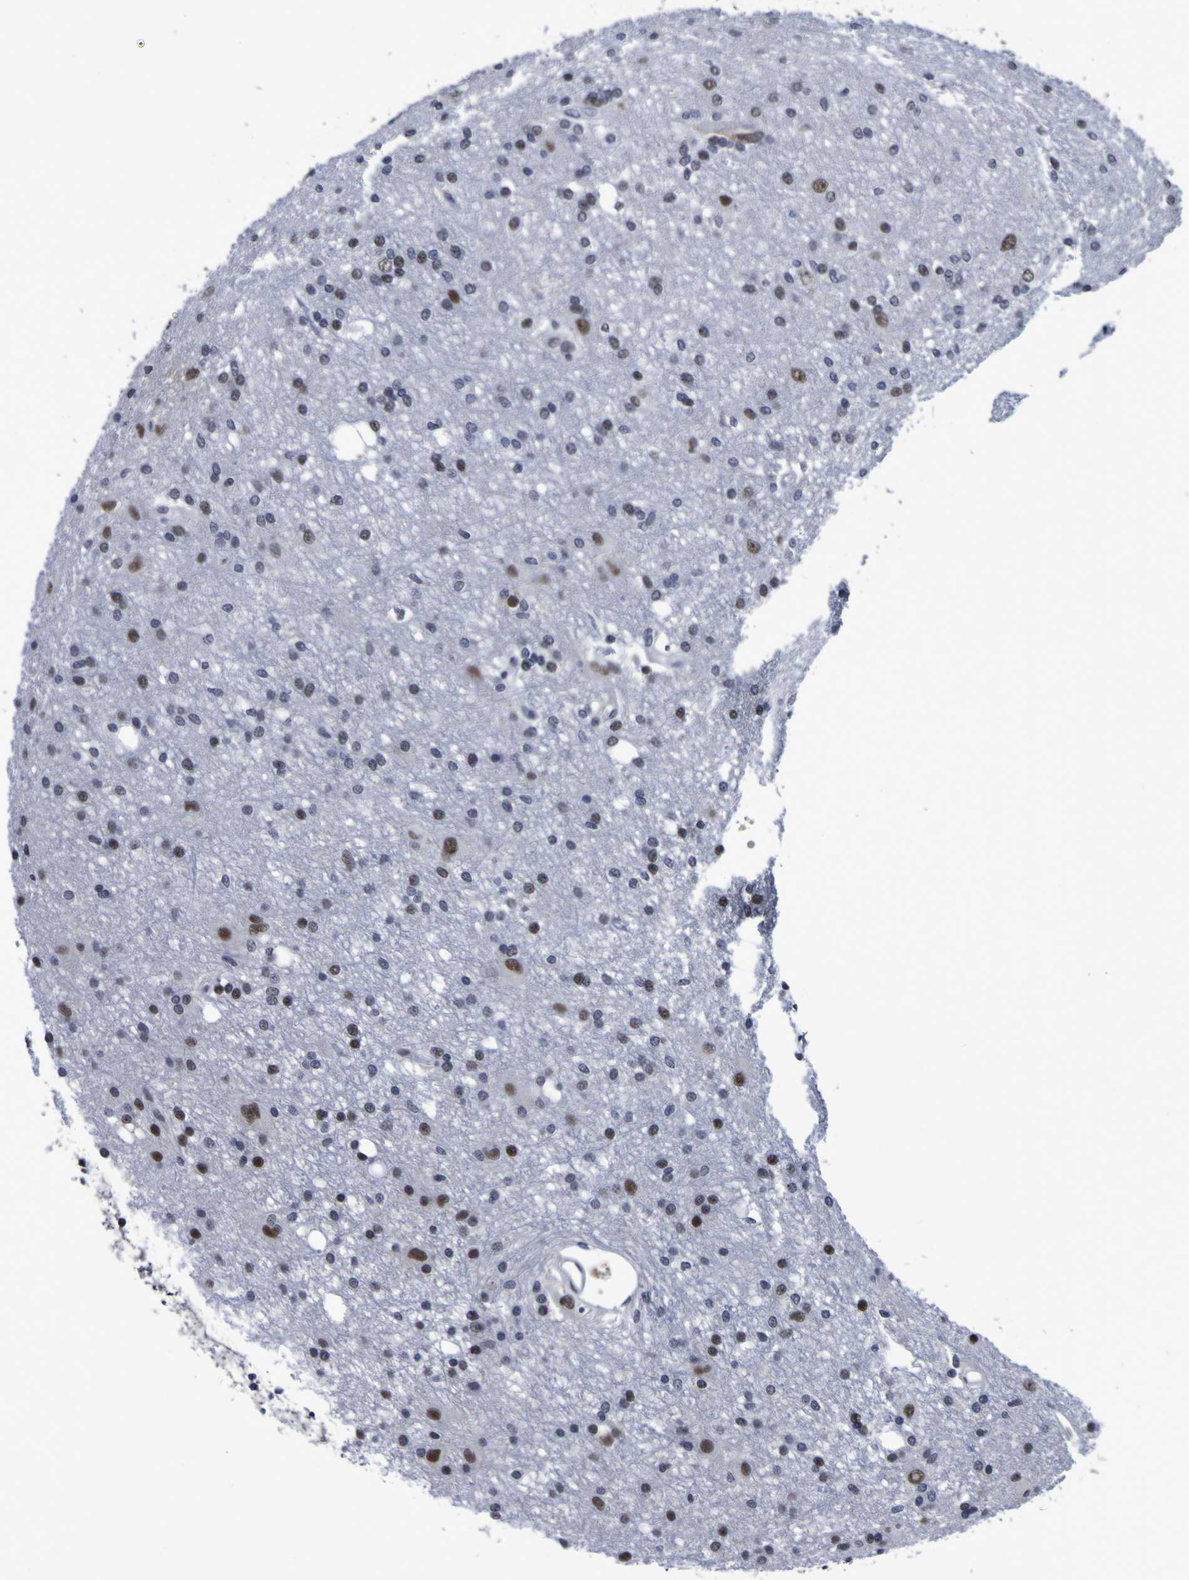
{"staining": {"intensity": "moderate", "quantity": "25%-75%", "location": "nuclear"}, "tissue": "glioma", "cell_type": "Tumor cells", "image_type": "cancer", "snomed": [{"axis": "morphology", "description": "Glioma, malignant, High grade"}, {"axis": "topography", "description": "Brain"}], "caption": "Malignant glioma (high-grade) was stained to show a protein in brown. There is medium levels of moderate nuclear expression in about 25%-75% of tumor cells.", "gene": "MBD3", "patient": {"sex": "female", "age": 59}}